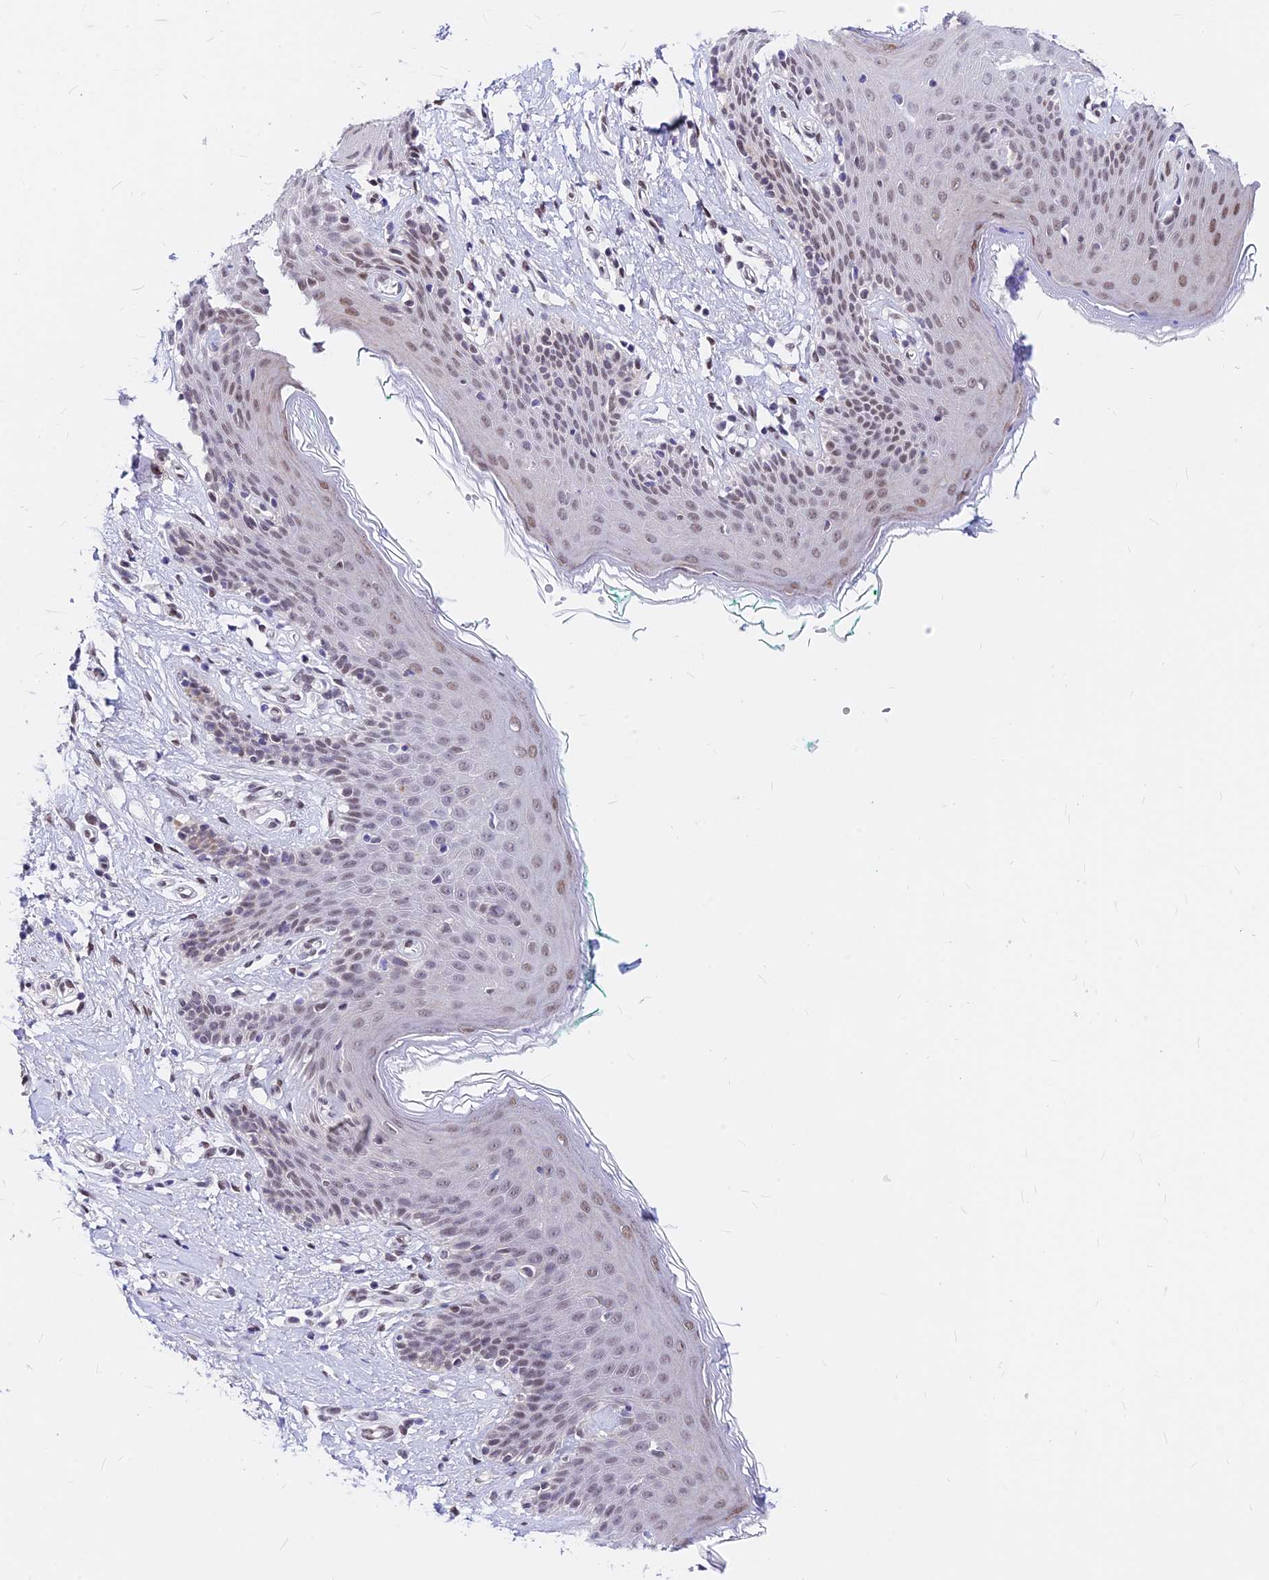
{"staining": {"intensity": "weak", "quantity": "25%-75%", "location": "nuclear"}, "tissue": "skin", "cell_type": "Epidermal cells", "image_type": "normal", "snomed": [{"axis": "morphology", "description": "Normal tissue, NOS"}, {"axis": "topography", "description": "Vulva"}], "caption": "Protein expression analysis of normal skin displays weak nuclear expression in approximately 25%-75% of epidermal cells.", "gene": "KCTD13", "patient": {"sex": "female", "age": 66}}